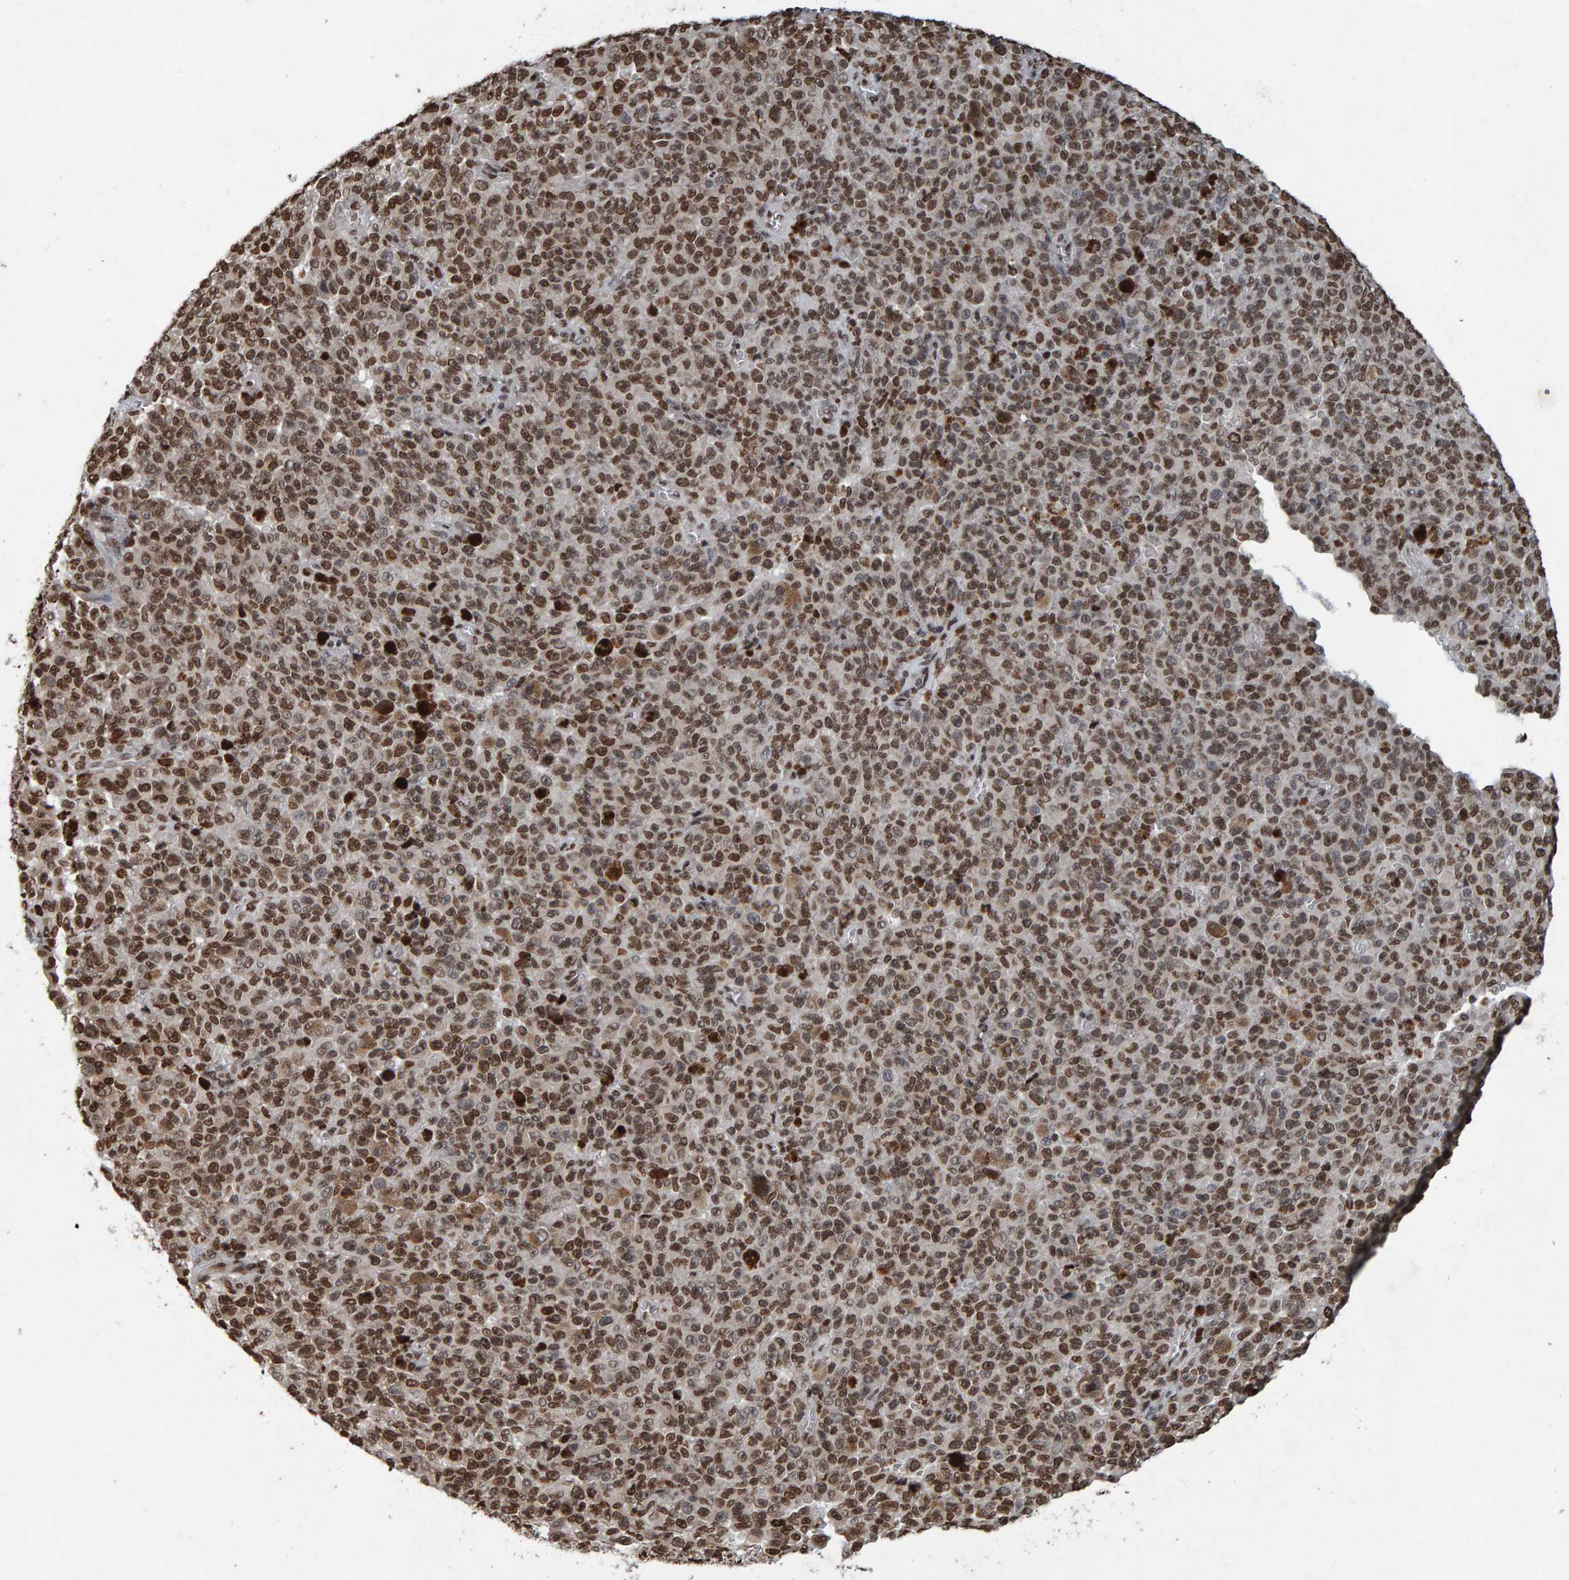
{"staining": {"intensity": "moderate", "quantity": ">75%", "location": "nuclear"}, "tissue": "melanoma", "cell_type": "Tumor cells", "image_type": "cancer", "snomed": [{"axis": "morphology", "description": "Malignant melanoma, NOS"}, {"axis": "topography", "description": "Skin"}], "caption": "A histopathology image showing moderate nuclear expression in about >75% of tumor cells in malignant melanoma, as visualized by brown immunohistochemical staining.", "gene": "H2AZ1", "patient": {"sex": "female", "age": 82}}